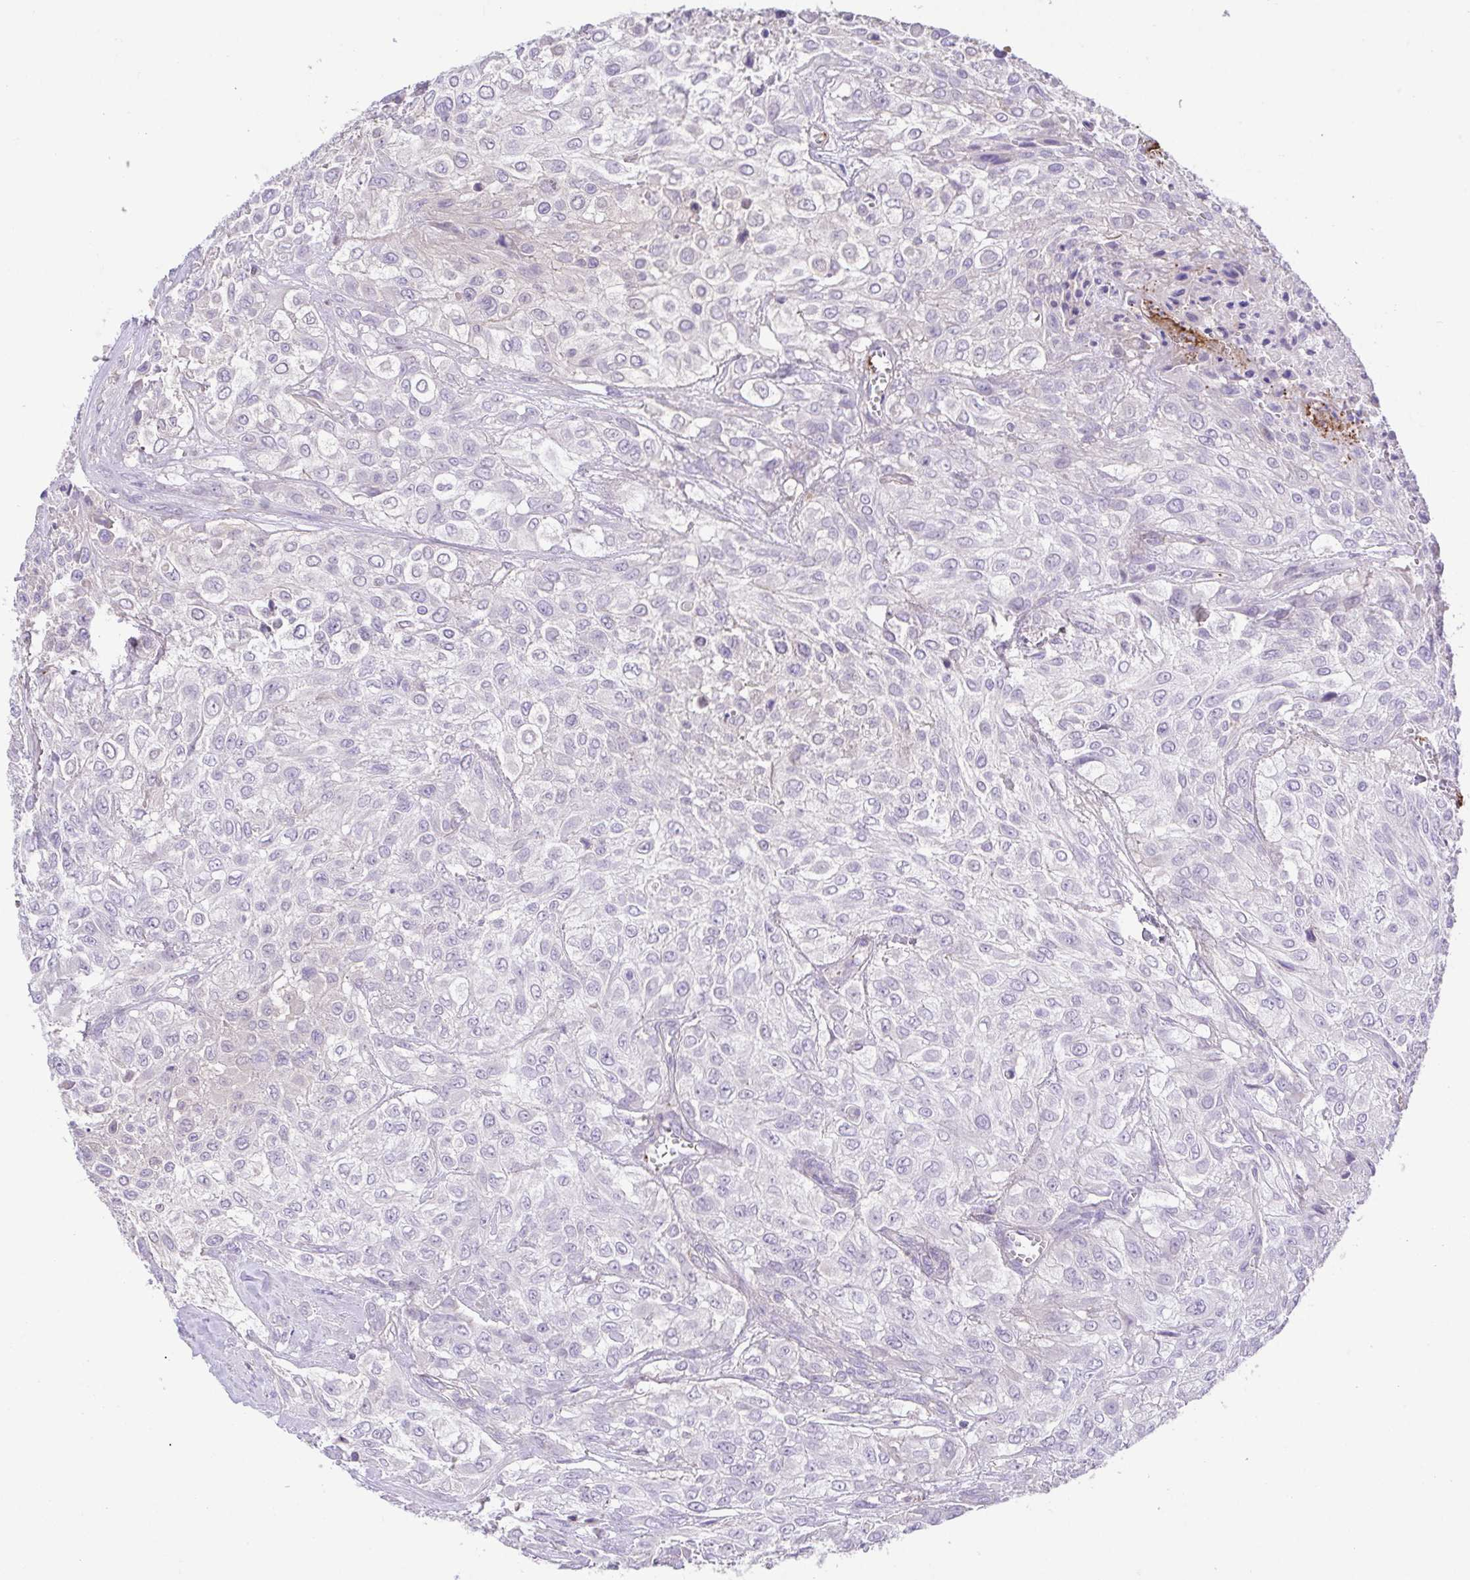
{"staining": {"intensity": "negative", "quantity": "none", "location": "none"}, "tissue": "urothelial cancer", "cell_type": "Tumor cells", "image_type": "cancer", "snomed": [{"axis": "morphology", "description": "Urothelial carcinoma, High grade"}, {"axis": "topography", "description": "Urinary bladder"}], "caption": "Immunohistochemical staining of human urothelial carcinoma (high-grade) reveals no significant staining in tumor cells.", "gene": "PRR14L", "patient": {"sex": "male", "age": 57}}